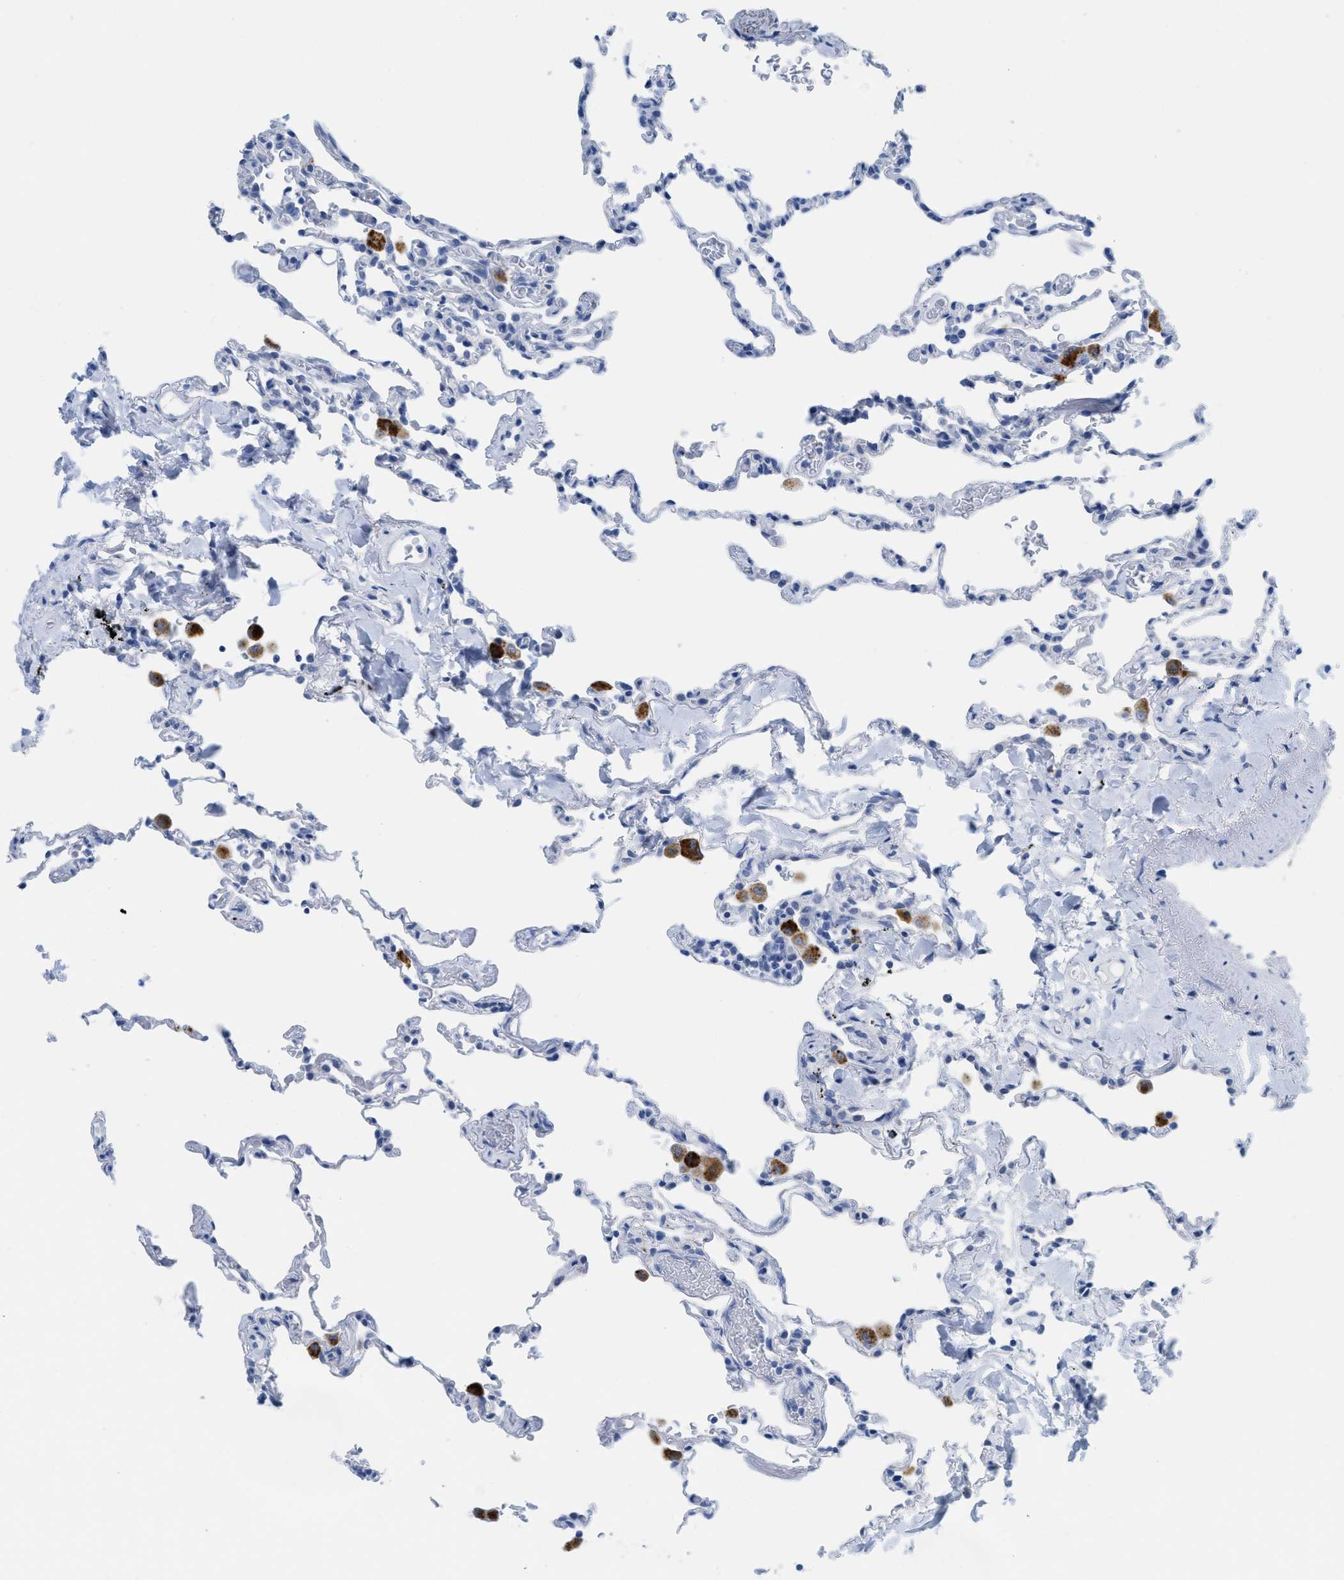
{"staining": {"intensity": "negative", "quantity": "none", "location": "none"}, "tissue": "lung", "cell_type": "Alveolar cells", "image_type": "normal", "snomed": [{"axis": "morphology", "description": "Normal tissue, NOS"}, {"axis": "topography", "description": "Lung"}], "caption": "This is a micrograph of IHC staining of unremarkable lung, which shows no expression in alveolar cells. Nuclei are stained in blue.", "gene": "WDR4", "patient": {"sex": "male", "age": 59}}